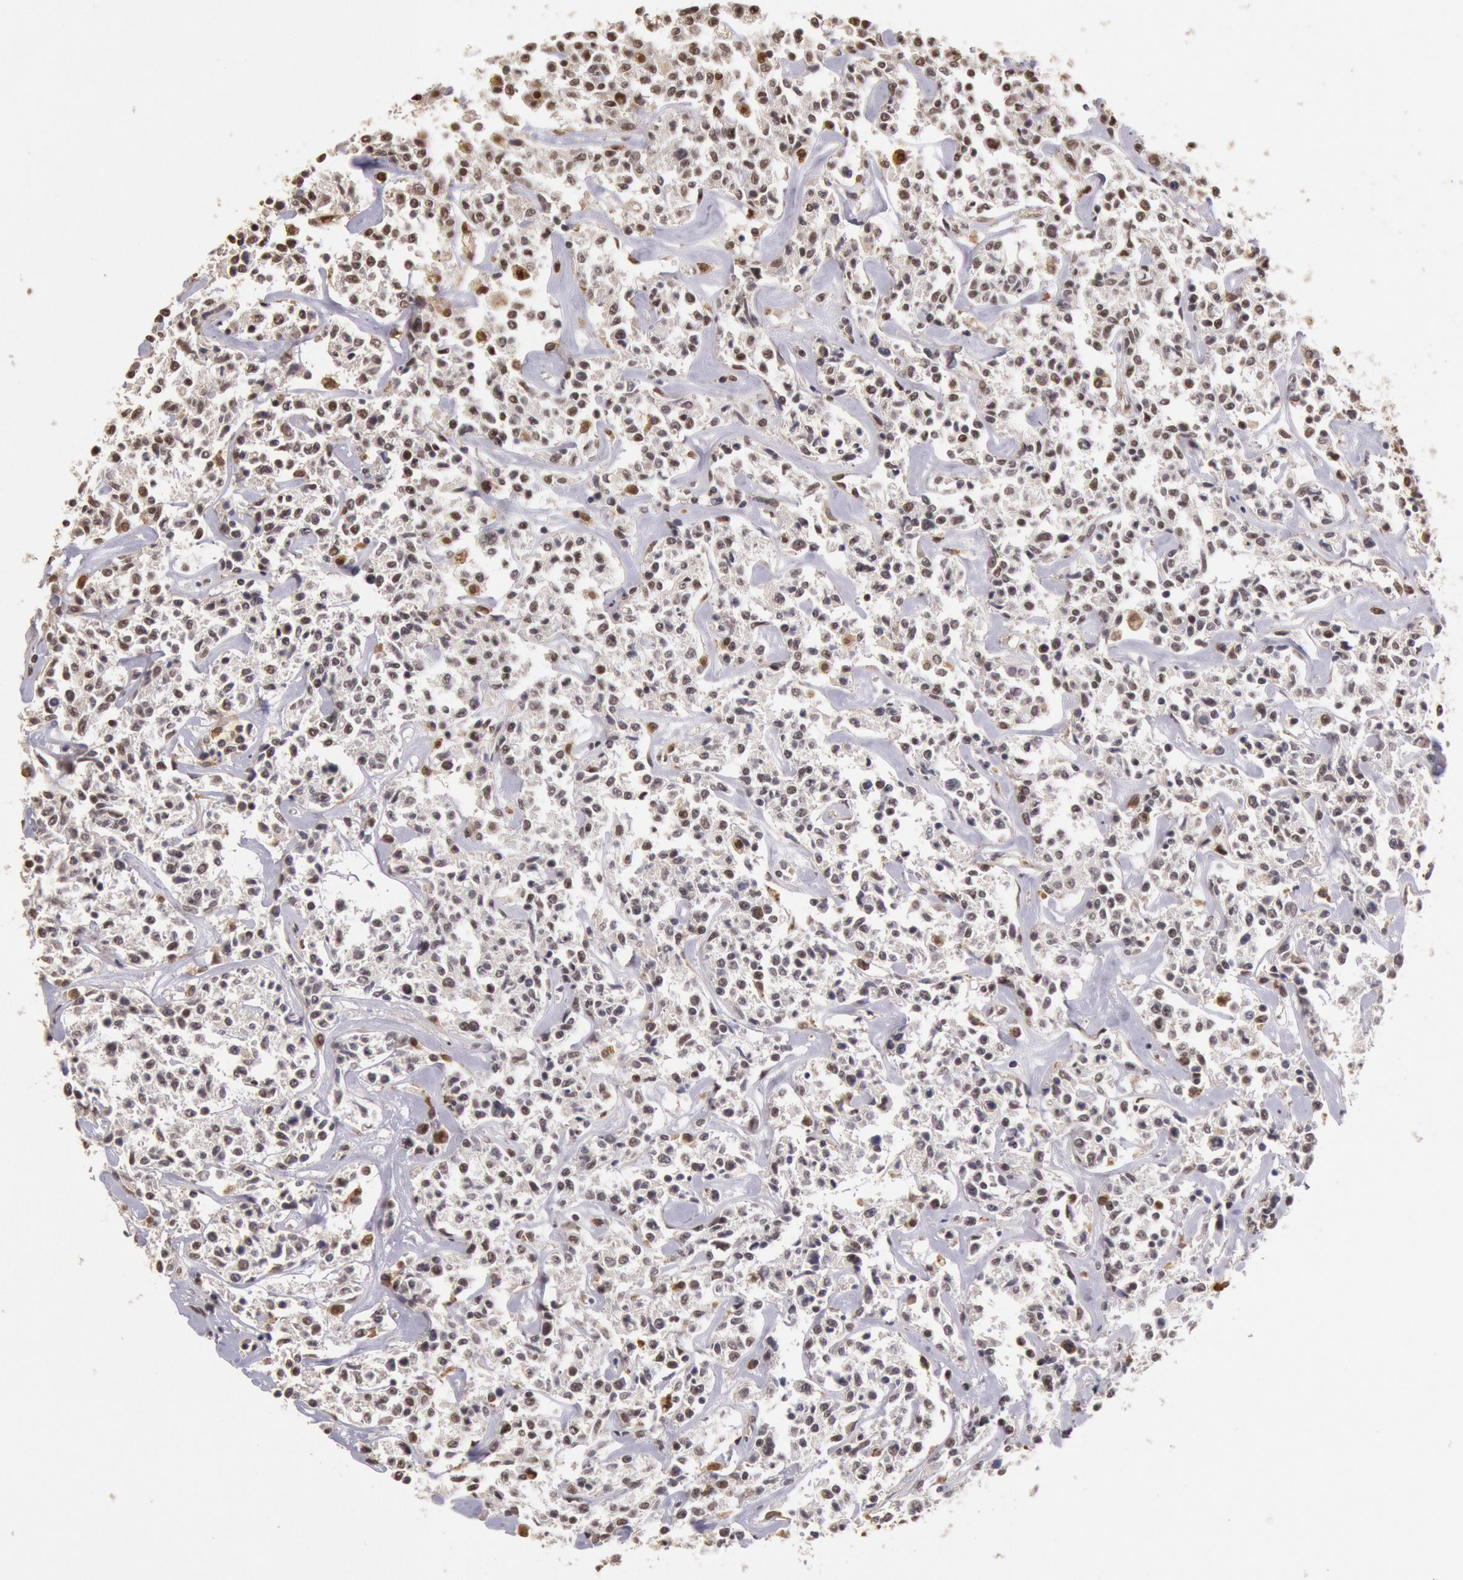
{"staining": {"intensity": "weak", "quantity": "25%-75%", "location": "nuclear"}, "tissue": "lymphoma", "cell_type": "Tumor cells", "image_type": "cancer", "snomed": [{"axis": "morphology", "description": "Malignant lymphoma, non-Hodgkin's type, Low grade"}, {"axis": "topography", "description": "Small intestine"}], "caption": "A histopathology image of human low-grade malignant lymphoma, non-Hodgkin's type stained for a protein reveals weak nuclear brown staining in tumor cells.", "gene": "LIG4", "patient": {"sex": "female", "age": 59}}